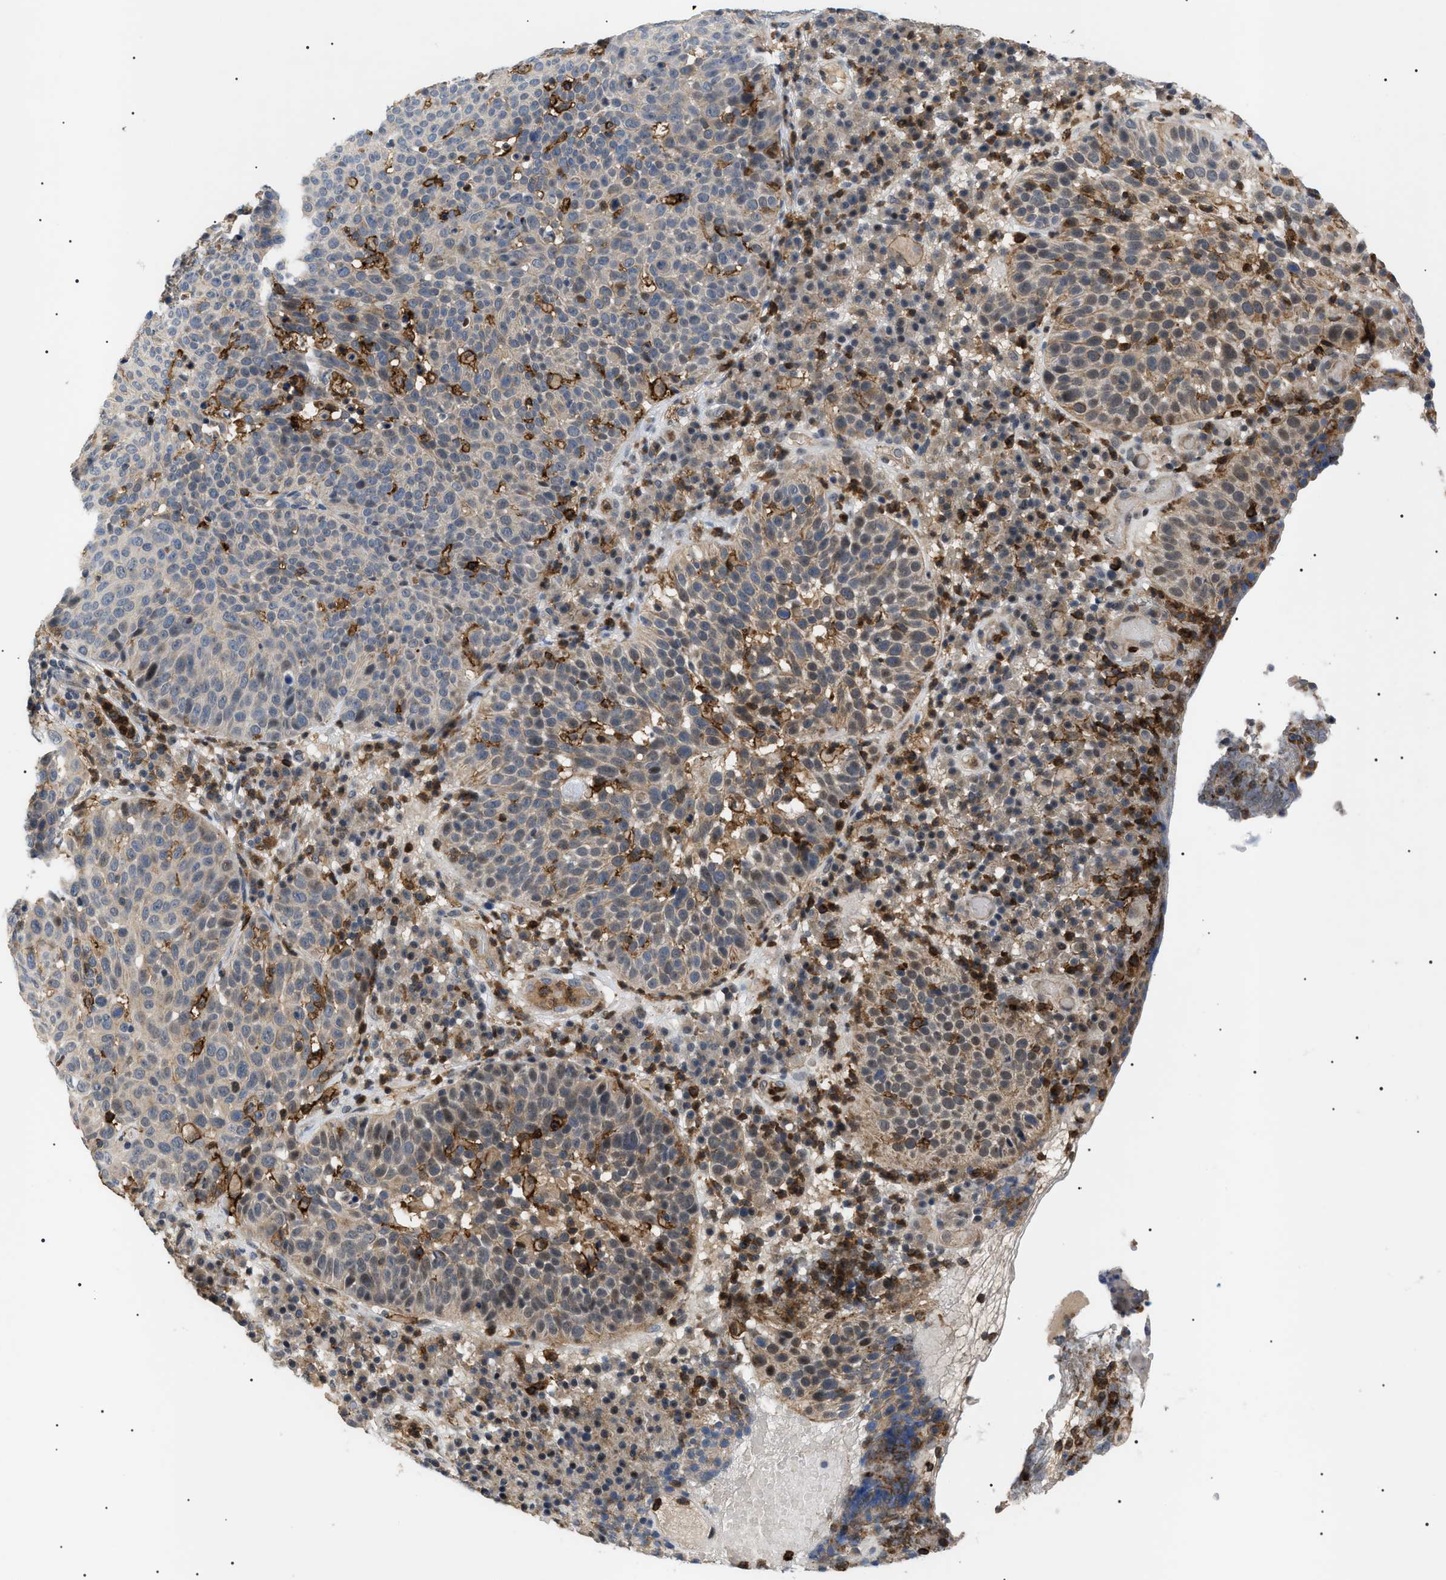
{"staining": {"intensity": "weak", "quantity": ">75%", "location": "cytoplasmic/membranous"}, "tissue": "skin cancer", "cell_type": "Tumor cells", "image_type": "cancer", "snomed": [{"axis": "morphology", "description": "Squamous cell carcinoma in situ, NOS"}, {"axis": "morphology", "description": "Squamous cell carcinoma, NOS"}, {"axis": "topography", "description": "Skin"}], "caption": "Squamous cell carcinoma (skin) stained with a protein marker reveals weak staining in tumor cells.", "gene": "CD300A", "patient": {"sex": "male", "age": 93}}